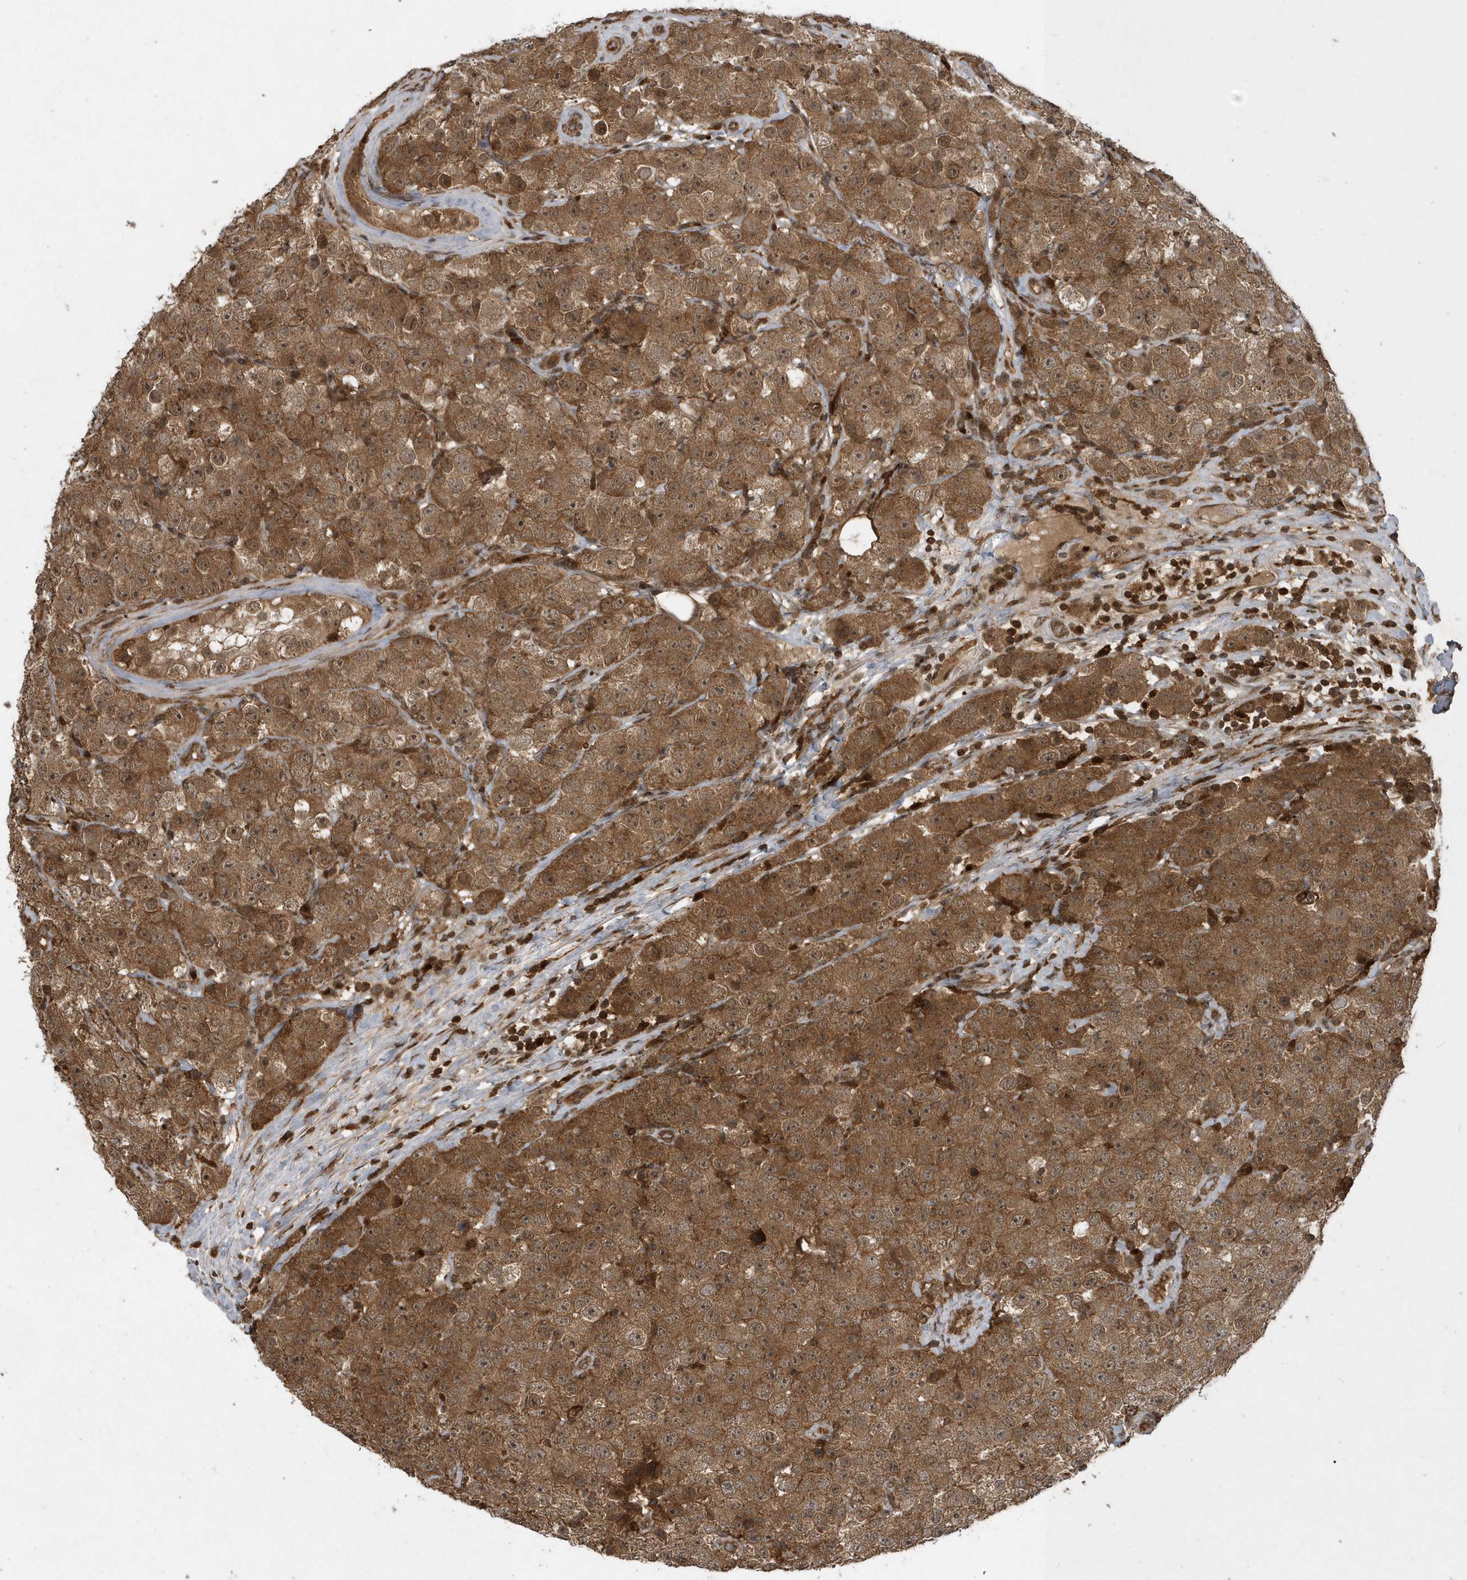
{"staining": {"intensity": "strong", "quantity": ">75%", "location": "cytoplasmic/membranous"}, "tissue": "testis cancer", "cell_type": "Tumor cells", "image_type": "cancer", "snomed": [{"axis": "morphology", "description": "Seminoma, NOS"}, {"axis": "topography", "description": "Testis"}], "caption": "A brown stain highlights strong cytoplasmic/membranous expression of a protein in seminoma (testis) tumor cells.", "gene": "LACC1", "patient": {"sex": "male", "age": 28}}